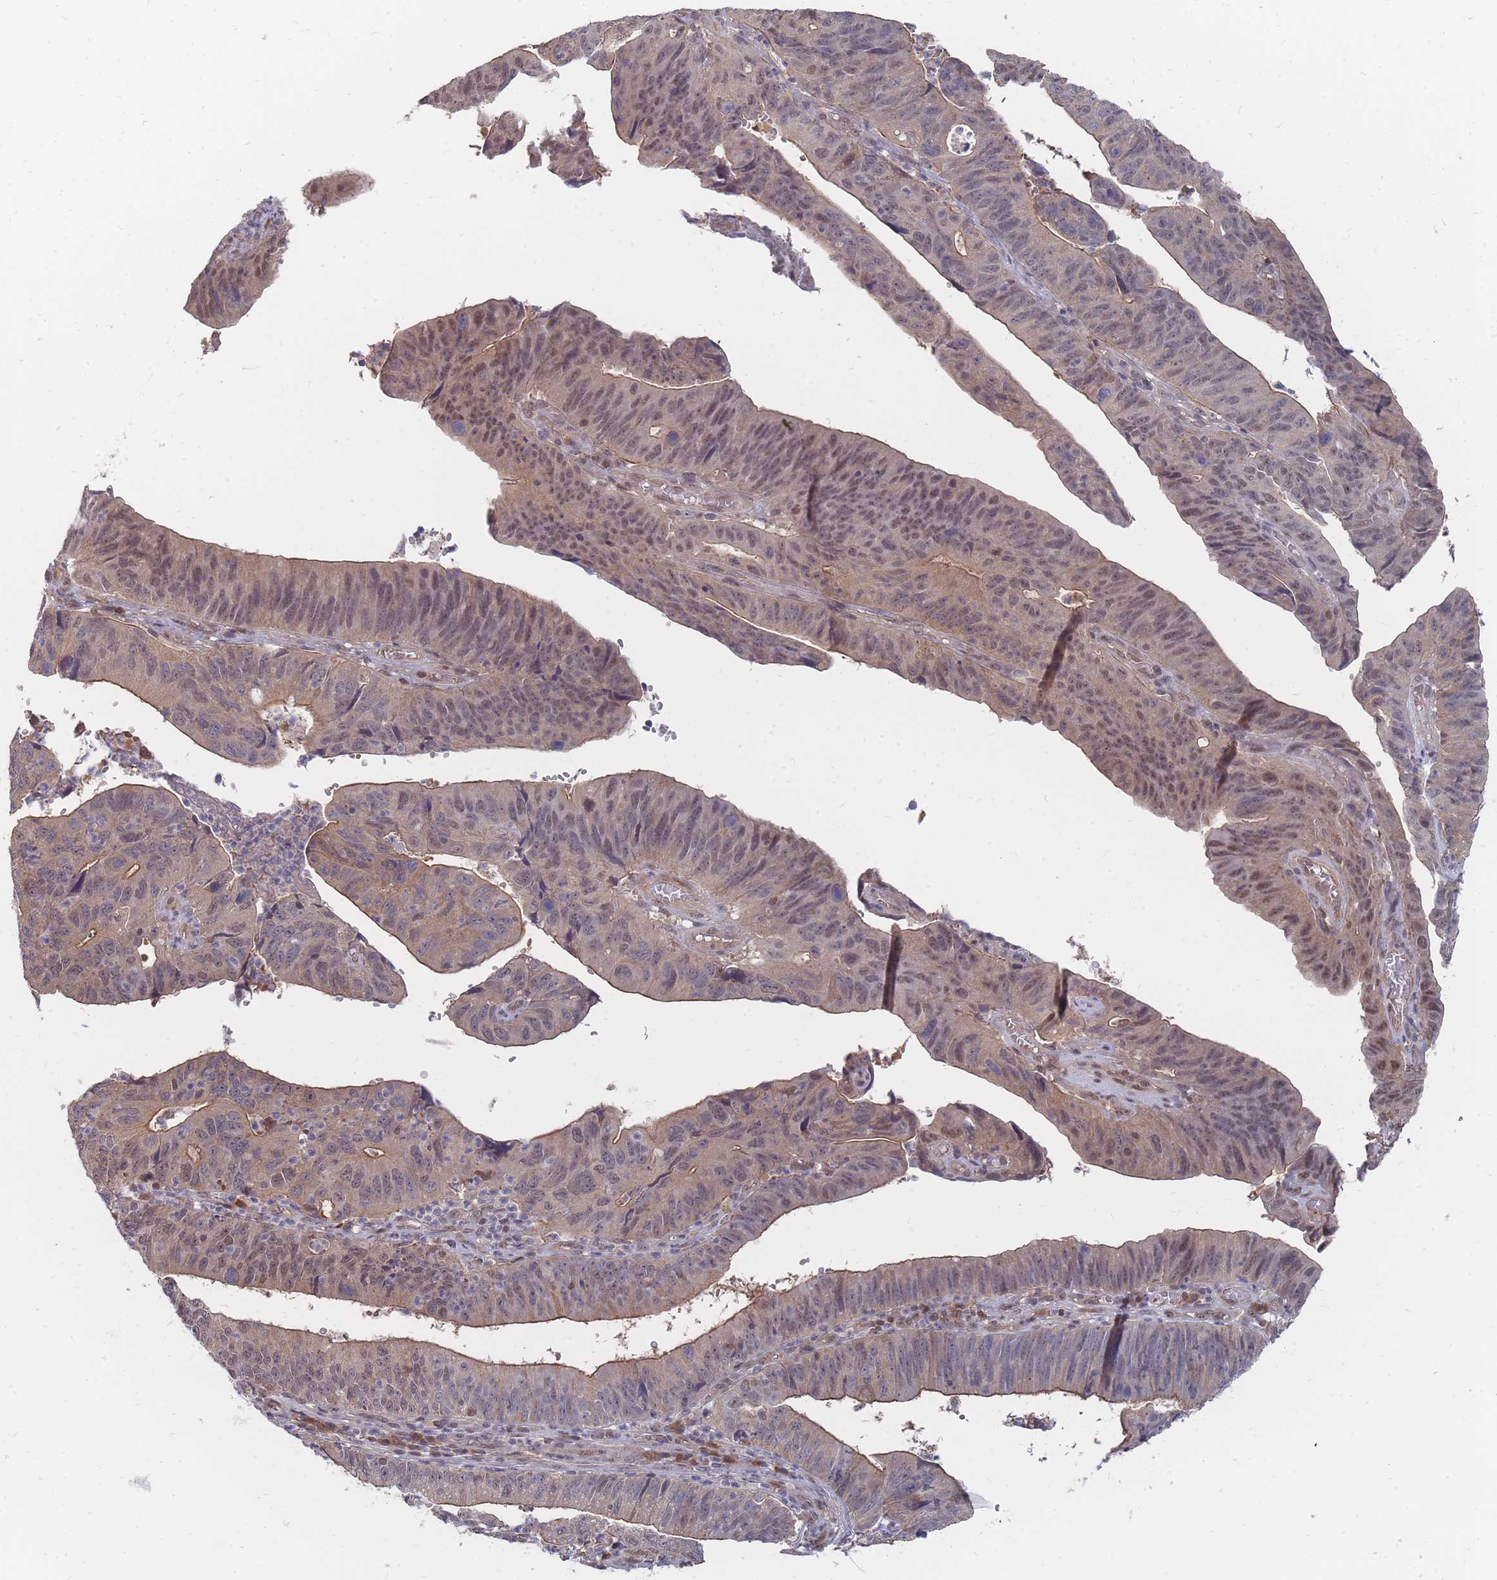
{"staining": {"intensity": "moderate", "quantity": "25%-75%", "location": "cytoplasmic/membranous,nuclear"}, "tissue": "stomach cancer", "cell_type": "Tumor cells", "image_type": "cancer", "snomed": [{"axis": "morphology", "description": "Adenocarcinoma, NOS"}, {"axis": "topography", "description": "Stomach"}], "caption": "High-power microscopy captured an IHC photomicrograph of stomach adenocarcinoma, revealing moderate cytoplasmic/membranous and nuclear positivity in approximately 25%-75% of tumor cells.", "gene": "NKD1", "patient": {"sex": "male", "age": 59}}